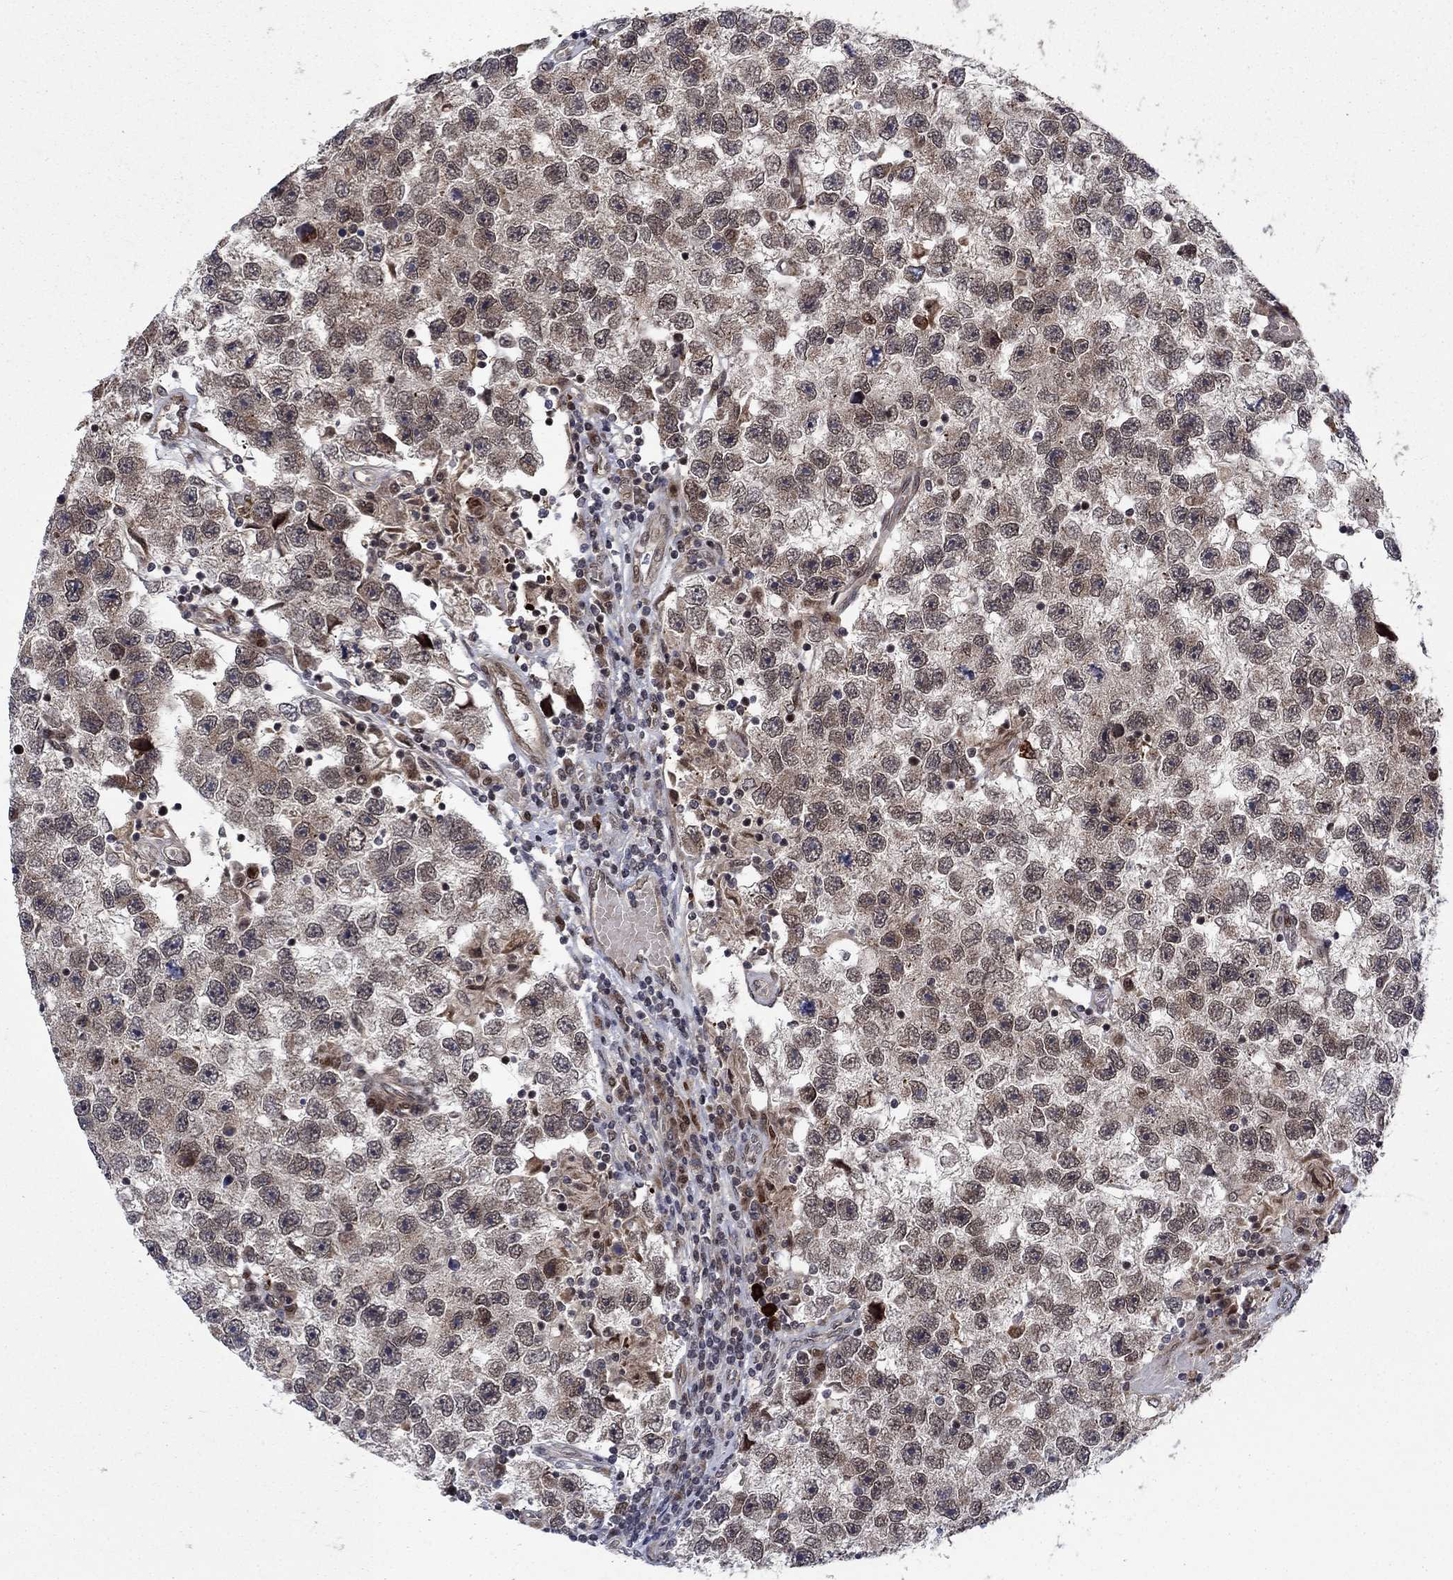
{"staining": {"intensity": "strong", "quantity": "<25%", "location": "nuclear"}, "tissue": "testis cancer", "cell_type": "Tumor cells", "image_type": "cancer", "snomed": [{"axis": "morphology", "description": "Seminoma, NOS"}, {"axis": "topography", "description": "Testis"}], "caption": "Testis seminoma tissue shows strong nuclear staining in about <25% of tumor cells", "gene": "PRICKLE4", "patient": {"sex": "male", "age": 26}}